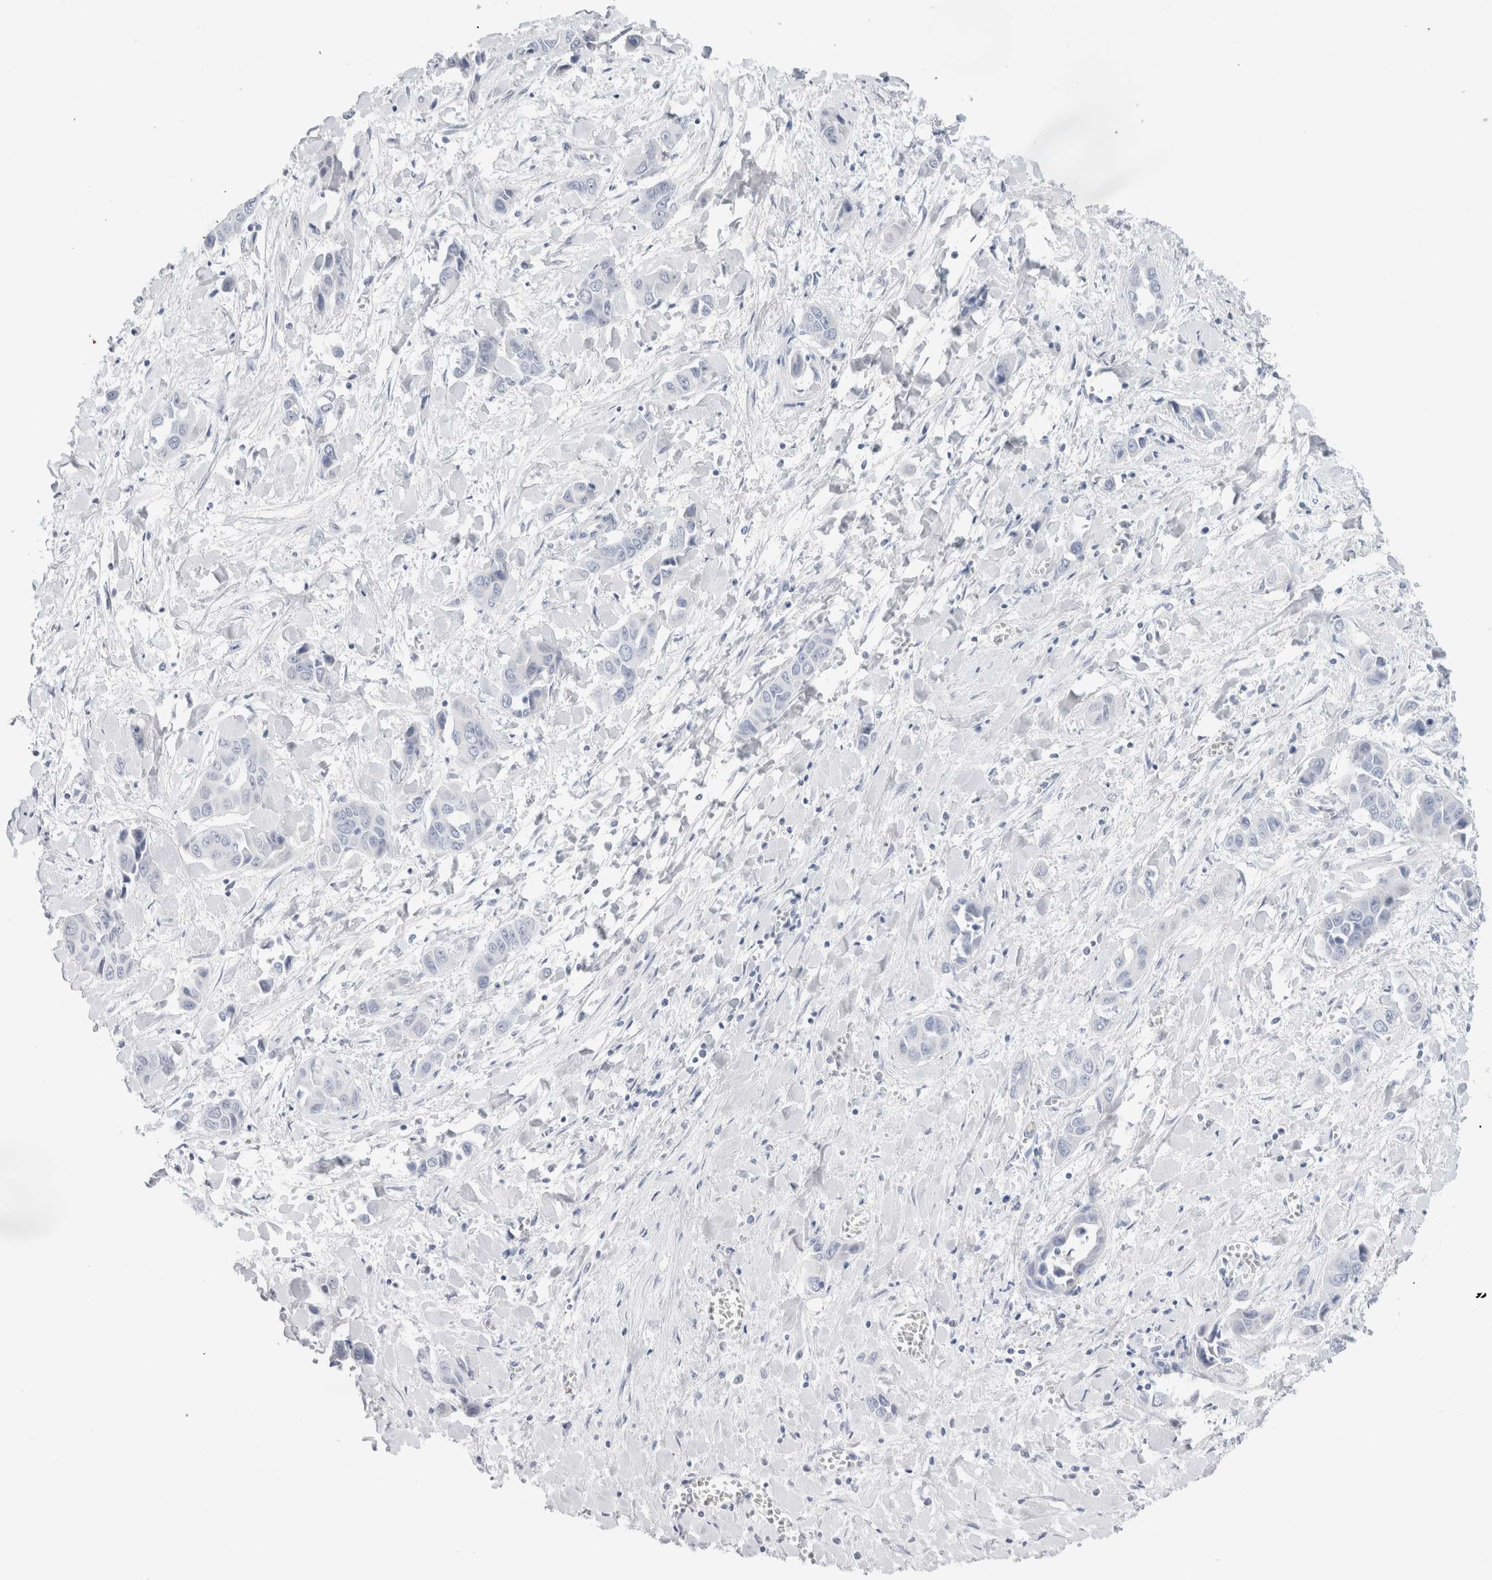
{"staining": {"intensity": "negative", "quantity": "none", "location": "none"}, "tissue": "liver cancer", "cell_type": "Tumor cells", "image_type": "cancer", "snomed": [{"axis": "morphology", "description": "Cholangiocarcinoma"}, {"axis": "topography", "description": "Liver"}], "caption": "Protein analysis of liver cancer exhibits no significant expression in tumor cells.", "gene": "MUC15", "patient": {"sex": "female", "age": 52}}